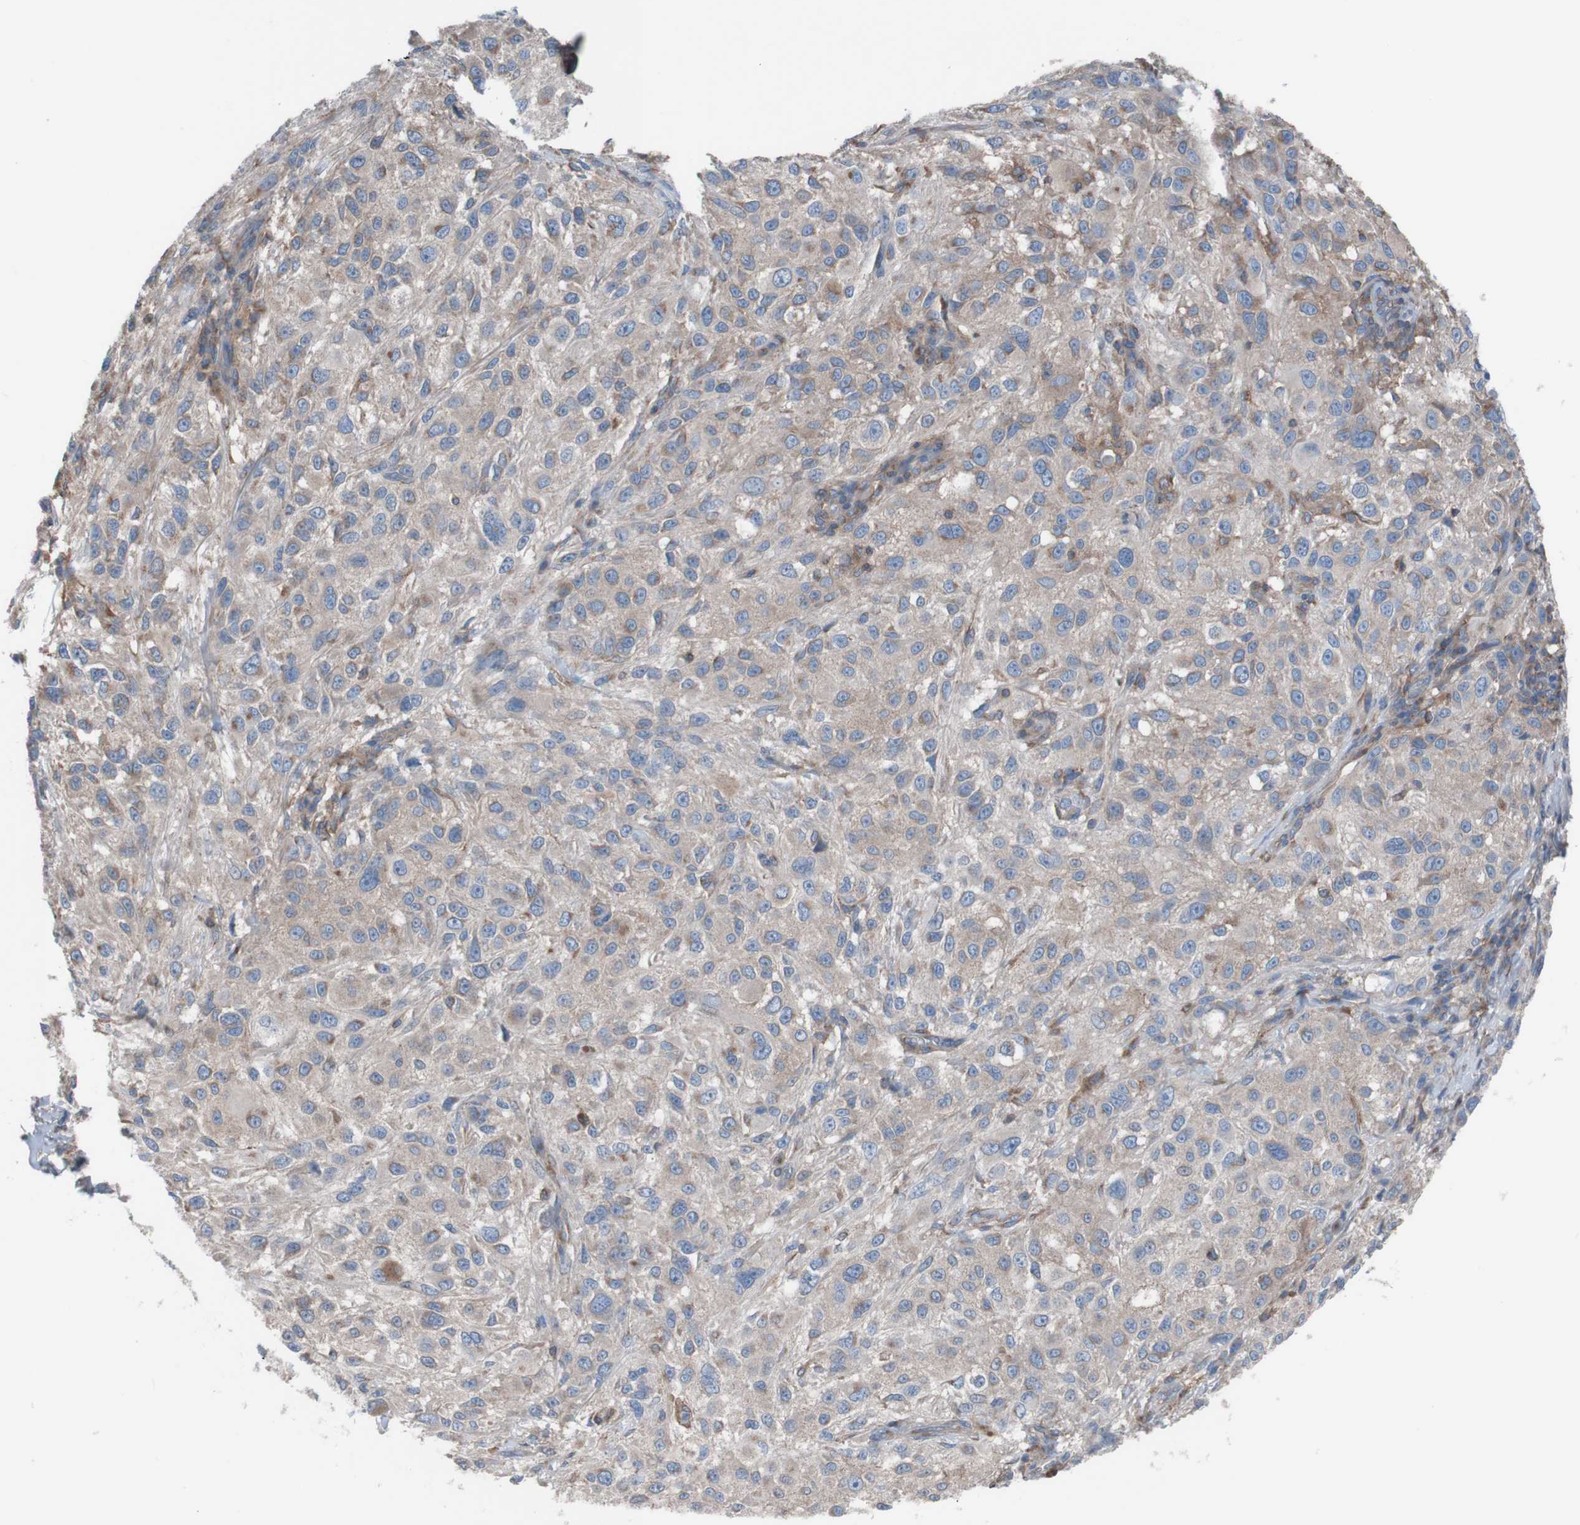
{"staining": {"intensity": "moderate", "quantity": "25%-75%", "location": "cytoplasmic/membranous"}, "tissue": "melanoma", "cell_type": "Tumor cells", "image_type": "cancer", "snomed": [{"axis": "morphology", "description": "Necrosis, NOS"}, {"axis": "morphology", "description": "Malignant melanoma, NOS"}, {"axis": "topography", "description": "Skin"}], "caption": "Malignant melanoma tissue shows moderate cytoplasmic/membranous positivity in approximately 25%-75% of tumor cells The staining was performed using DAB (3,3'-diaminobenzidine), with brown indicating positive protein expression. Nuclei are stained blue with hematoxylin.", "gene": "MINAR1", "patient": {"sex": "female", "age": 87}}